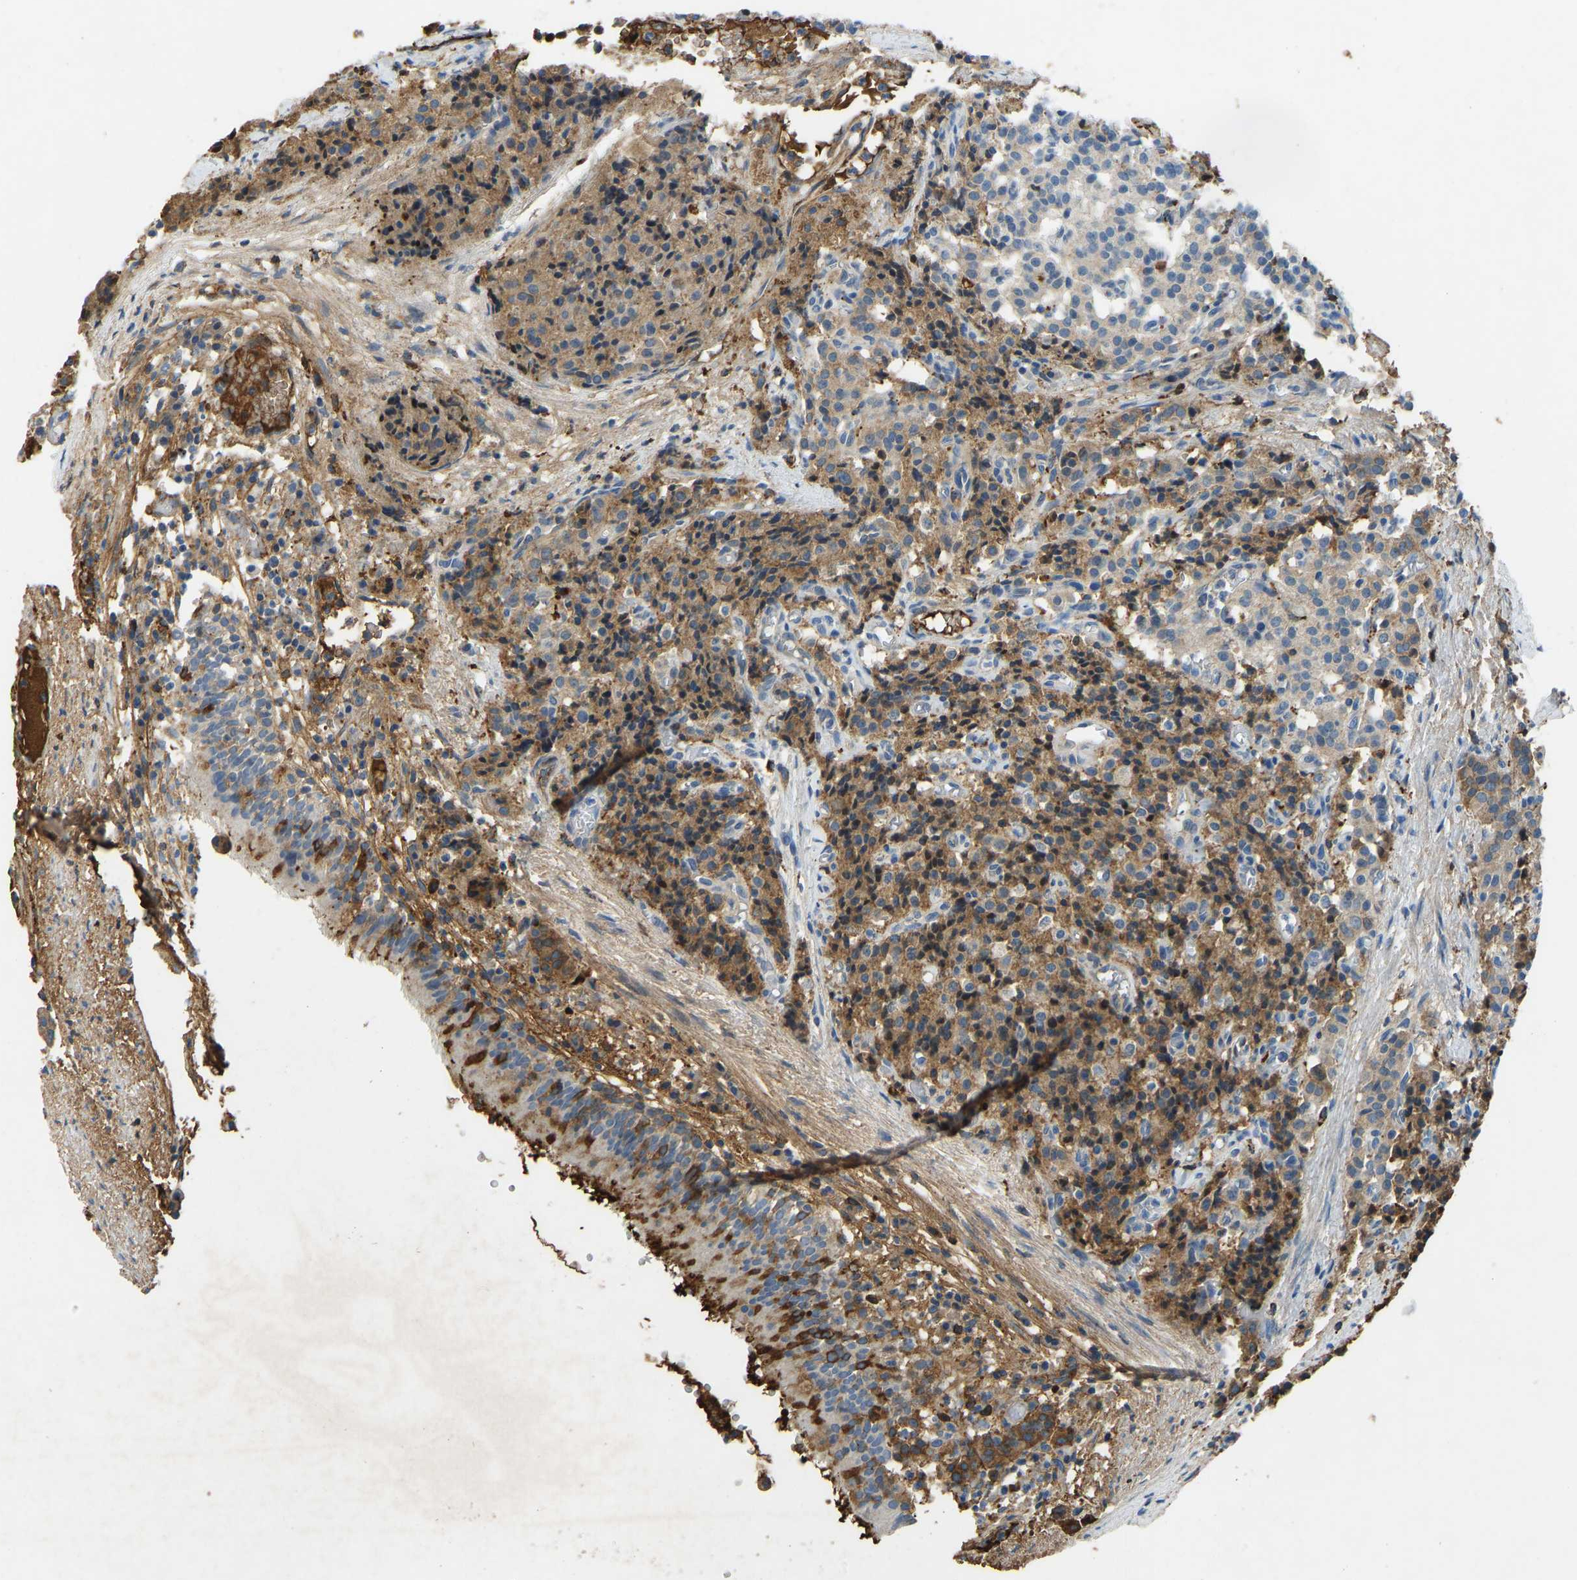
{"staining": {"intensity": "negative", "quantity": "none", "location": "none"}, "tissue": "carcinoid", "cell_type": "Tumor cells", "image_type": "cancer", "snomed": [{"axis": "morphology", "description": "Carcinoid, malignant, NOS"}, {"axis": "topography", "description": "Lung"}], "caption": "Immunohistochemistry image of carcinoid (malignant) stained for a protein (brown), which reveals no positivity in tumor cells. (Brightfield microscopy of DAB IHC at high magnification).", "gene": "THBS4", "patient": {"sex": "male", "age": 30}}